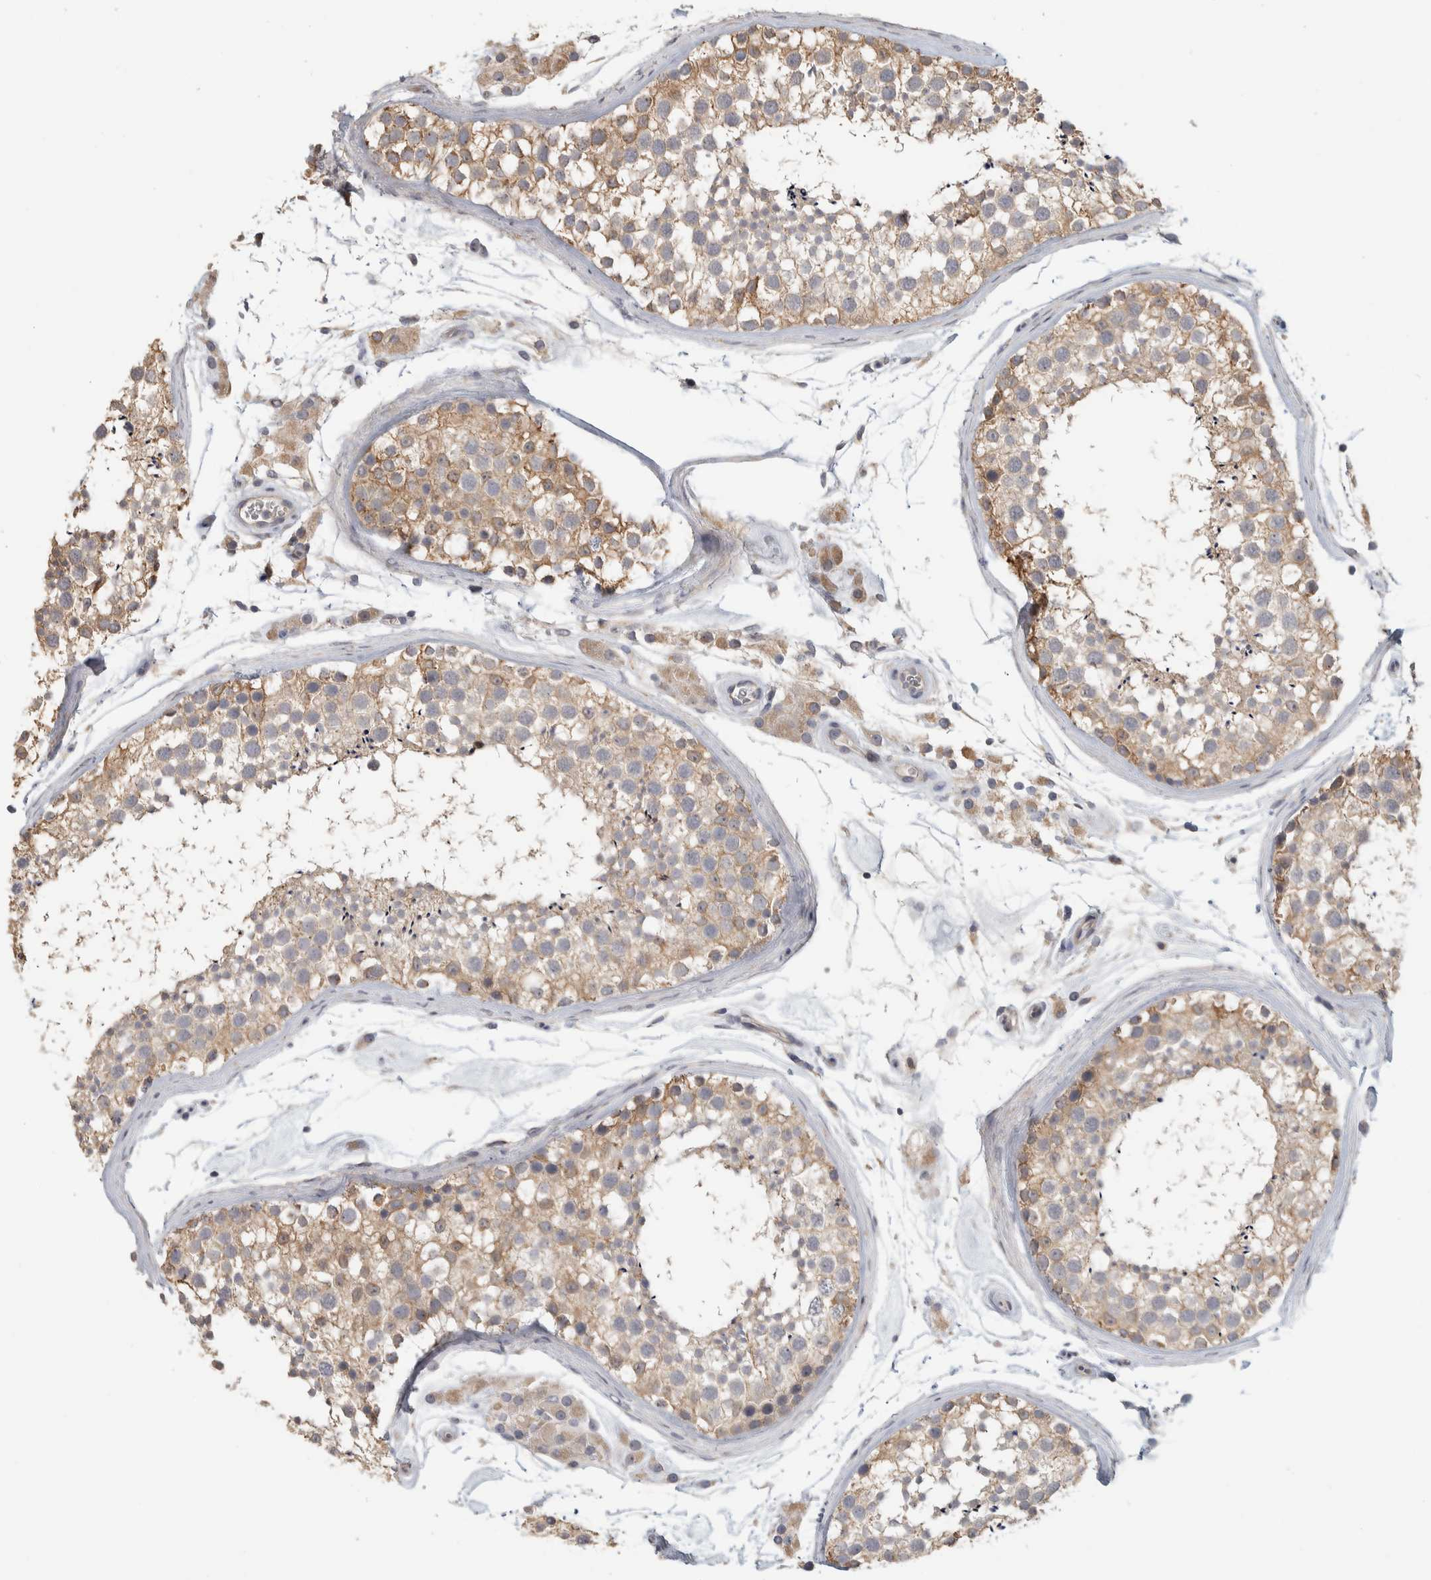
{"staining": {"intensity": "moderate", "quantity": ">75%", "location": "cytoplasmic/membranous"}, "tissue": "testis", "cell_type": "Cells in seminiferous ducts", "image_type": "normal", "snomed": [{"axis": "morphology", "description": "Normal tissue, NOS"}, {"axis": "topography", "description": "Testis"}], "caption": "Testis stained with DAB immunohistochemistry (IHC) reveals medium levels of moderate cytoplasmic/membranous staining in approximately >75% of cells in seminiferous ducts. (DAB (3,3'-diaminobenzidine) IHC with brightfield microscopy, high magnification).", "gene": "DCXR", "patient": {"sex": "male", "age": 46}}